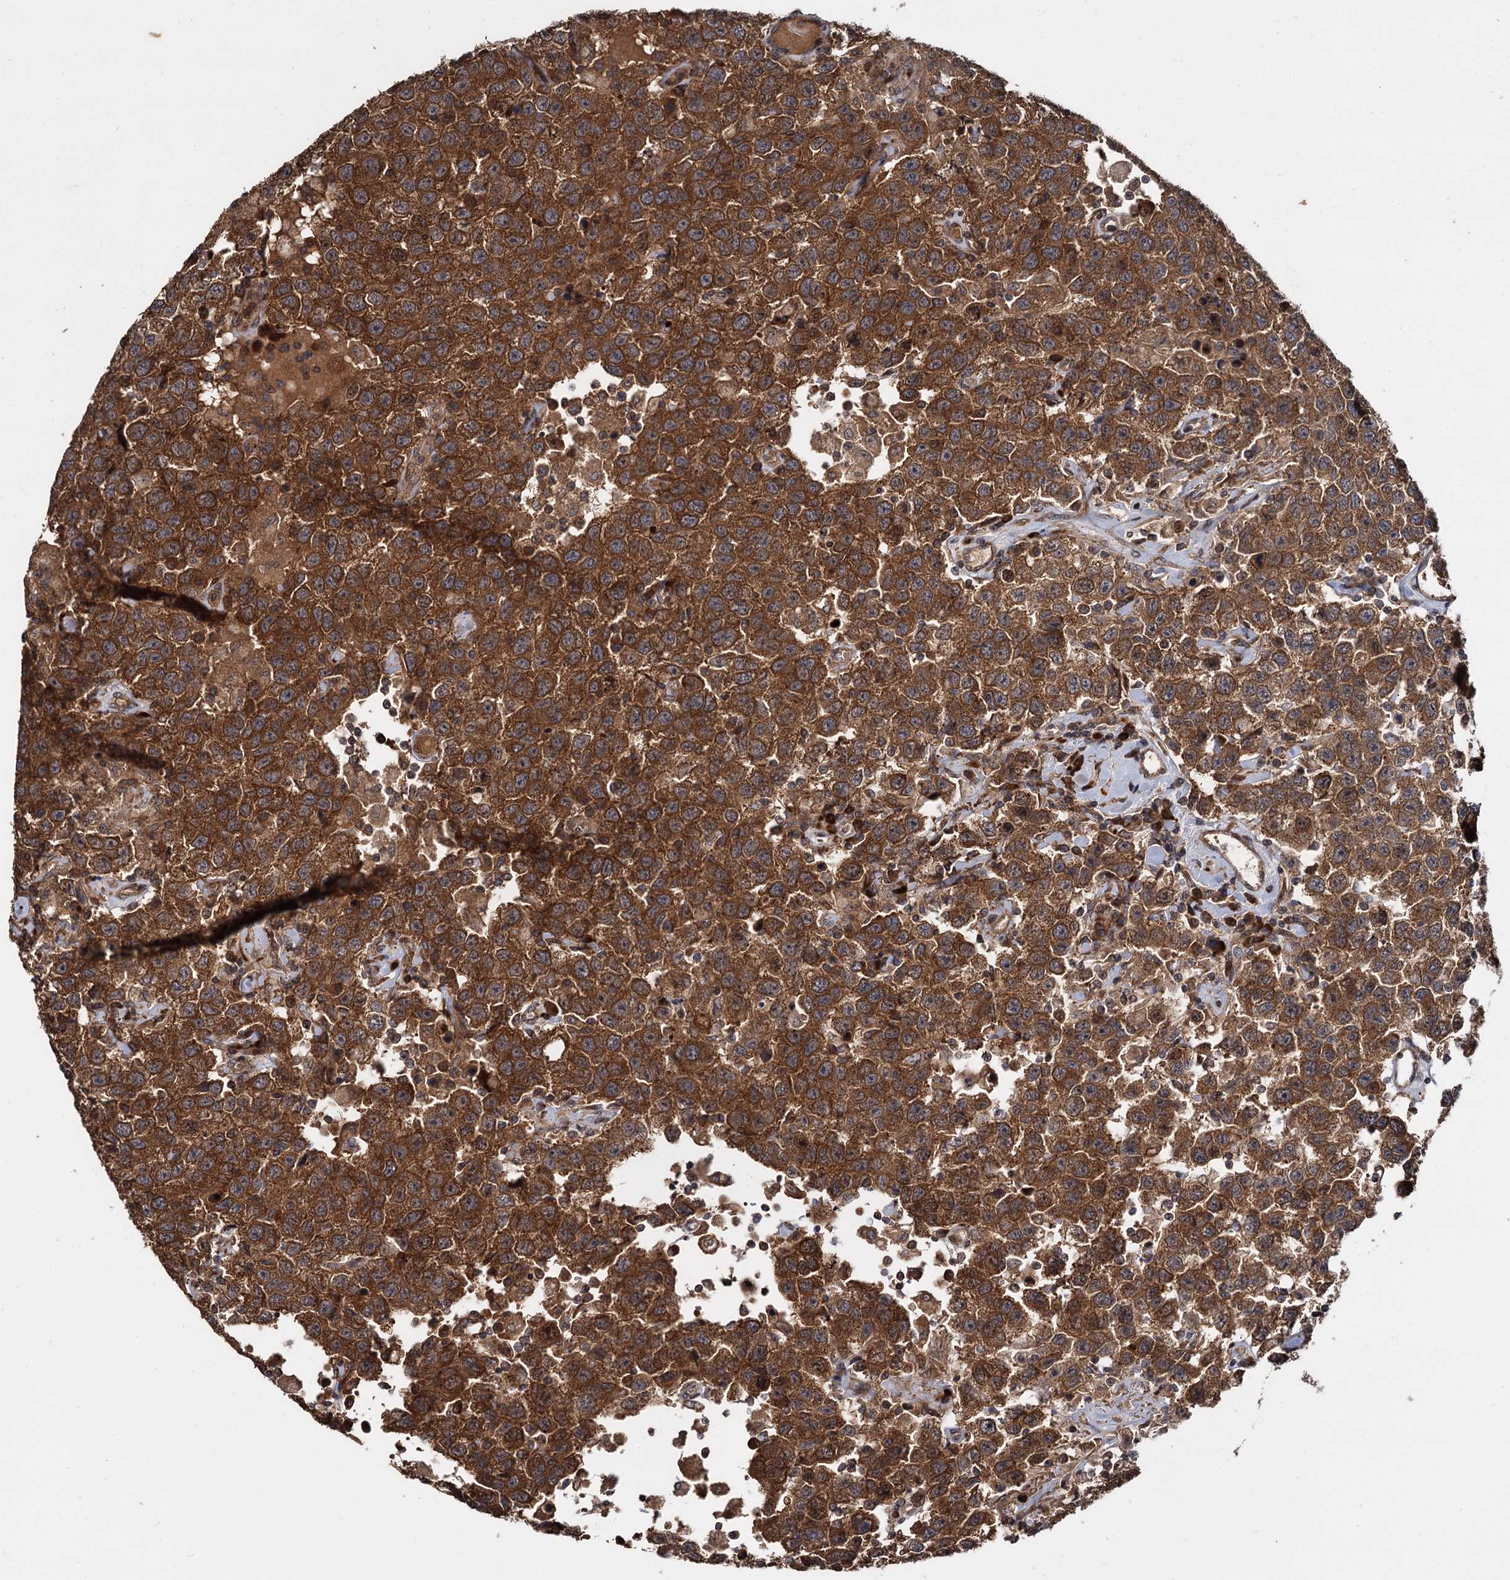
{"staining": {"intensity": "strong", "quantity": ">75%", "location": "cytoplasmic/membranous"}, "tissue": "testis cancer", "cell_type": "Tumor cells", "image_type": "cancer", "snomed": [{"axis": "morphology", "description": "Seminoma, NOS"}, {"axis": "topography", "description": "Testis"}], "caption": "An immunohistochemistry histopathology image of neoplastic tissue is shown. Protein staining in brown shows strong cytoplasmic/membranous positivity in testis cancer (seminoma) within tumor cells.", "gene": "INPPL1", "patient": {"sex": "male", "age": 41}}